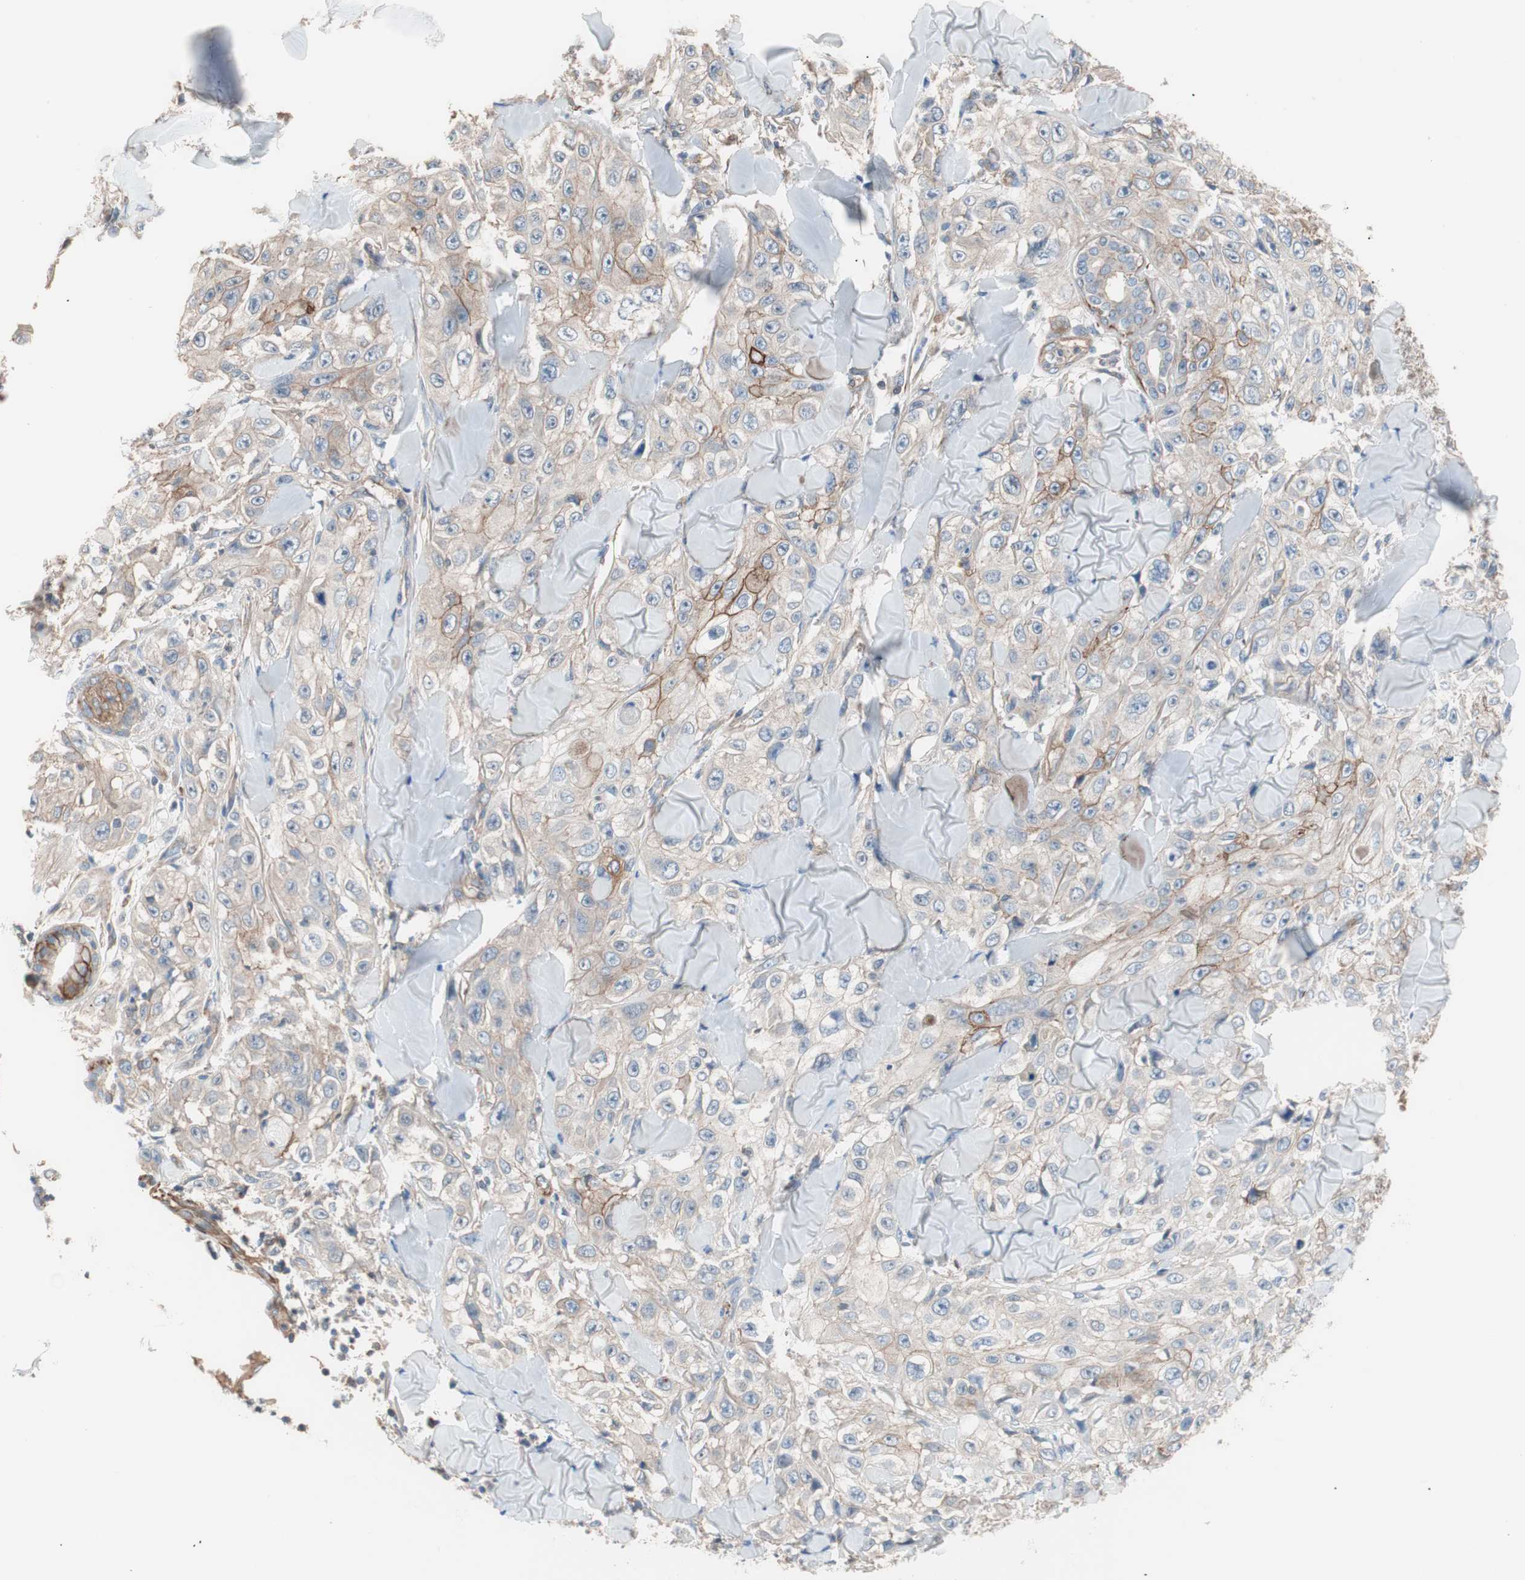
{"staining": {"intensity": "moderate", "quantity": "25%-75%", "location": "cytoplasmic/membranous"}, "tissue": "skin cancer", "cell_type": "Tumor cells", "image_type": "cancer", "snomed": [{"axis": "morphology", "description": "Squamous cell carcinoma, NOS"}, {"axis": "topography", "description": "Skin"}], "caption": "Moderate cytoplasmic/membranous positivity for a protein is appreciated in about 25%-75% of tumor cells of skin cancer using immunohistochemistry (IHC).", "gene": "GPR160", "patient": {"sex": "male", "age": 86}}